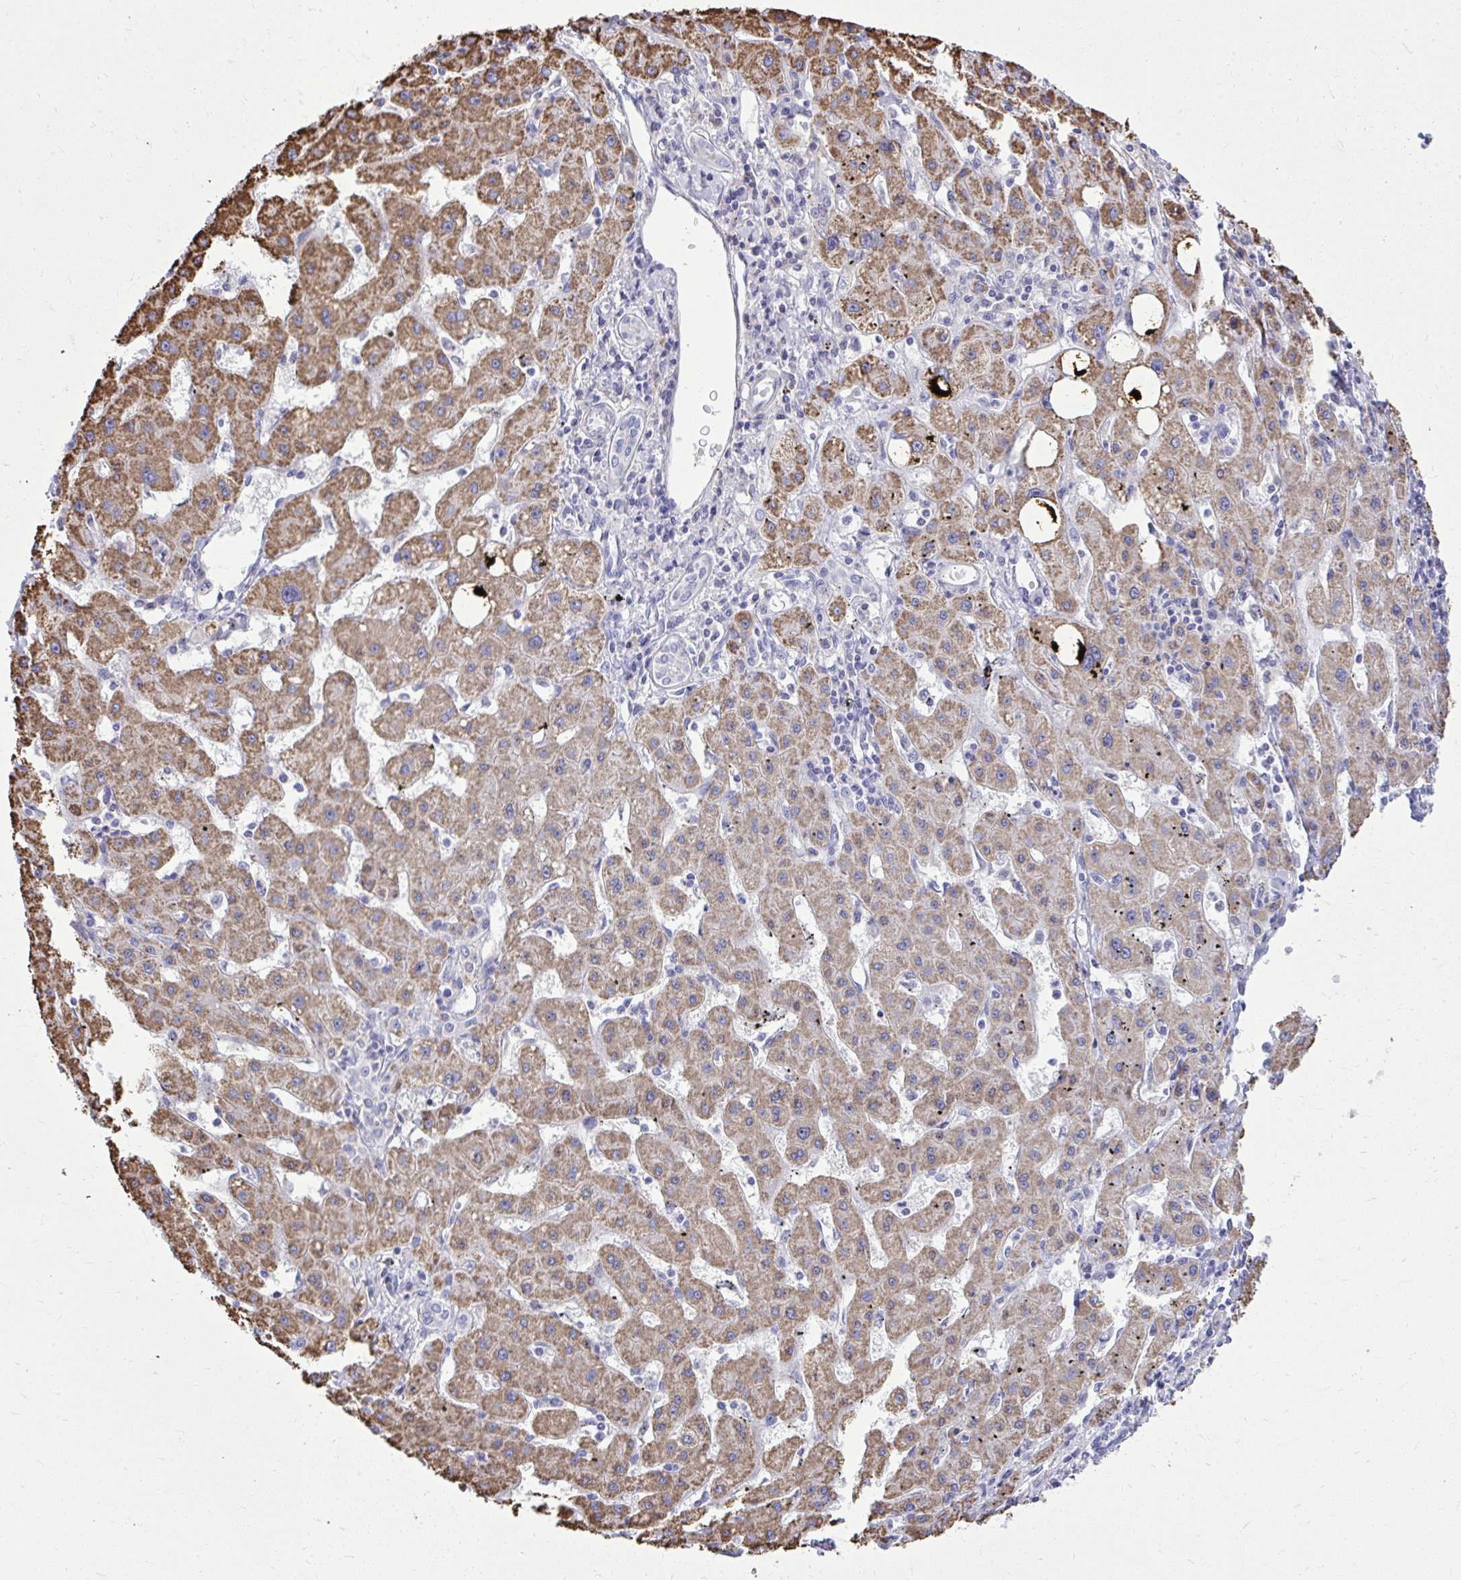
{"staining": {"intensity": "moderate", "quantity": ">75%", "location": "cytoplasmic/membranous"}, "tissue": "liver cancer", "cell_type": "Tumor cells", "image_type": "cancer", "snomed": [{"axis": "morphology", "description": "Carcinoma, Hepatocellular, NOS"}, {"axis": "topography", "description": "Liver"}], "caption": "IHC of human hepatocellular carcinoma (liver) exhibits medium levels of moderate cytoplasmic/membranous positivity in approximately >75% of tumor cells.", "gene": "GRK4", "patient": {"sex": "male", "age": 72}}